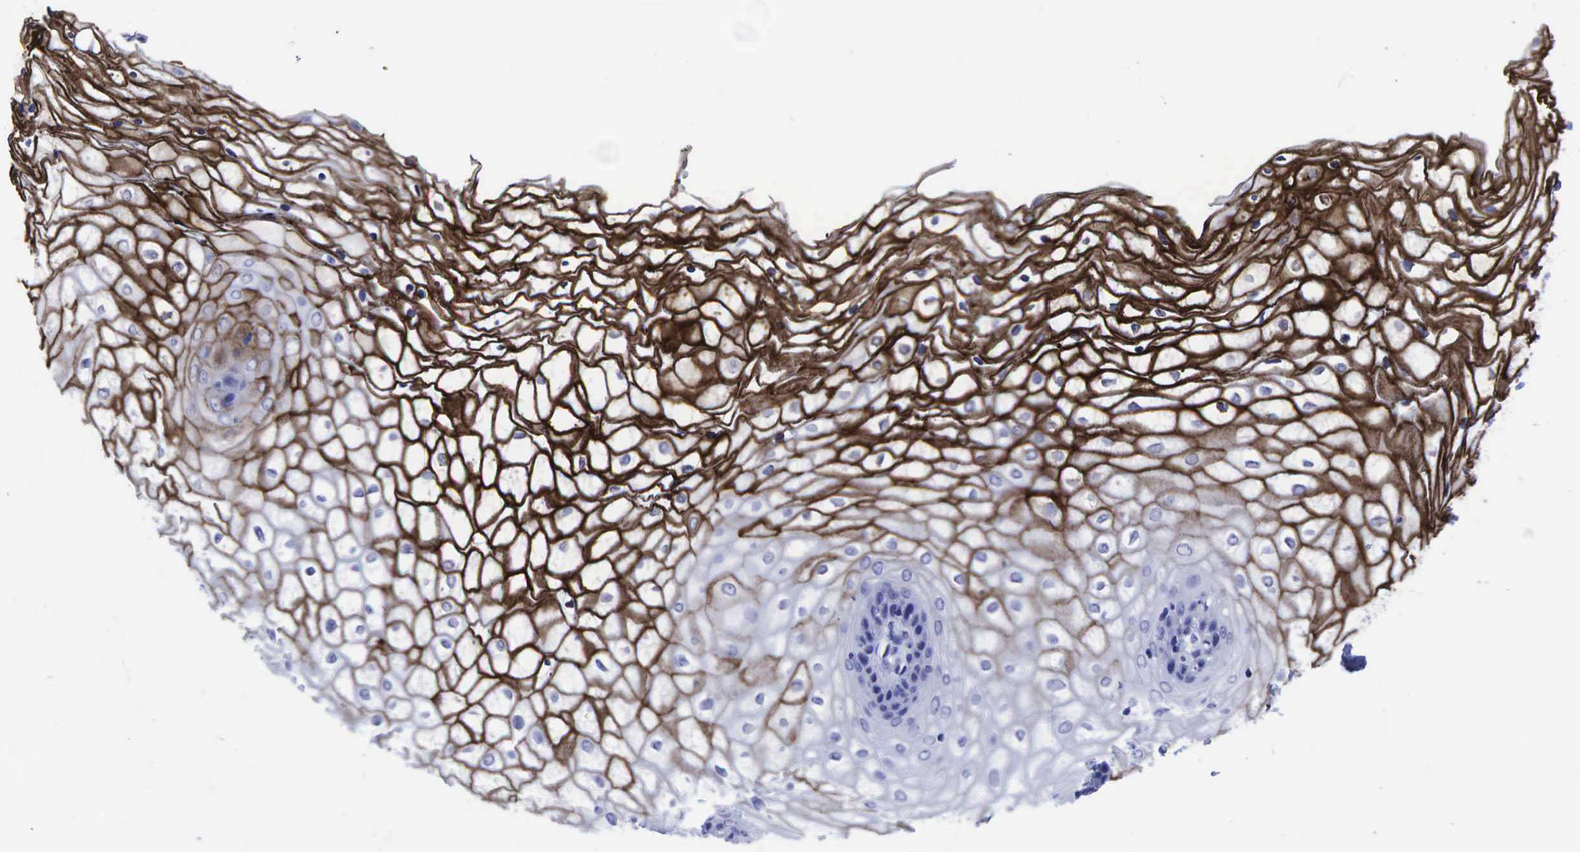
{"staining": {"intensity": "moderate", "quantity": "25%-75%", "location": "cytoplasmic/membranous"}, "tissue": "vagina", "cell_type": "Squamous epithelial cells", "image_type": "normal", "snomed": [{"axis": "morphology", "description": "Normal tissue, NOS"}, {"axis": "topography", "description": "Vagina"}], "caption": "Squamous epithelial cells demonstrate medium levels of moderate cytoplasmic/membranous staining in about 25%-75% of cells in unremarkable vagina.", "gene": "CEACAM5", "patient": {"sex": "female", "age": 34}}